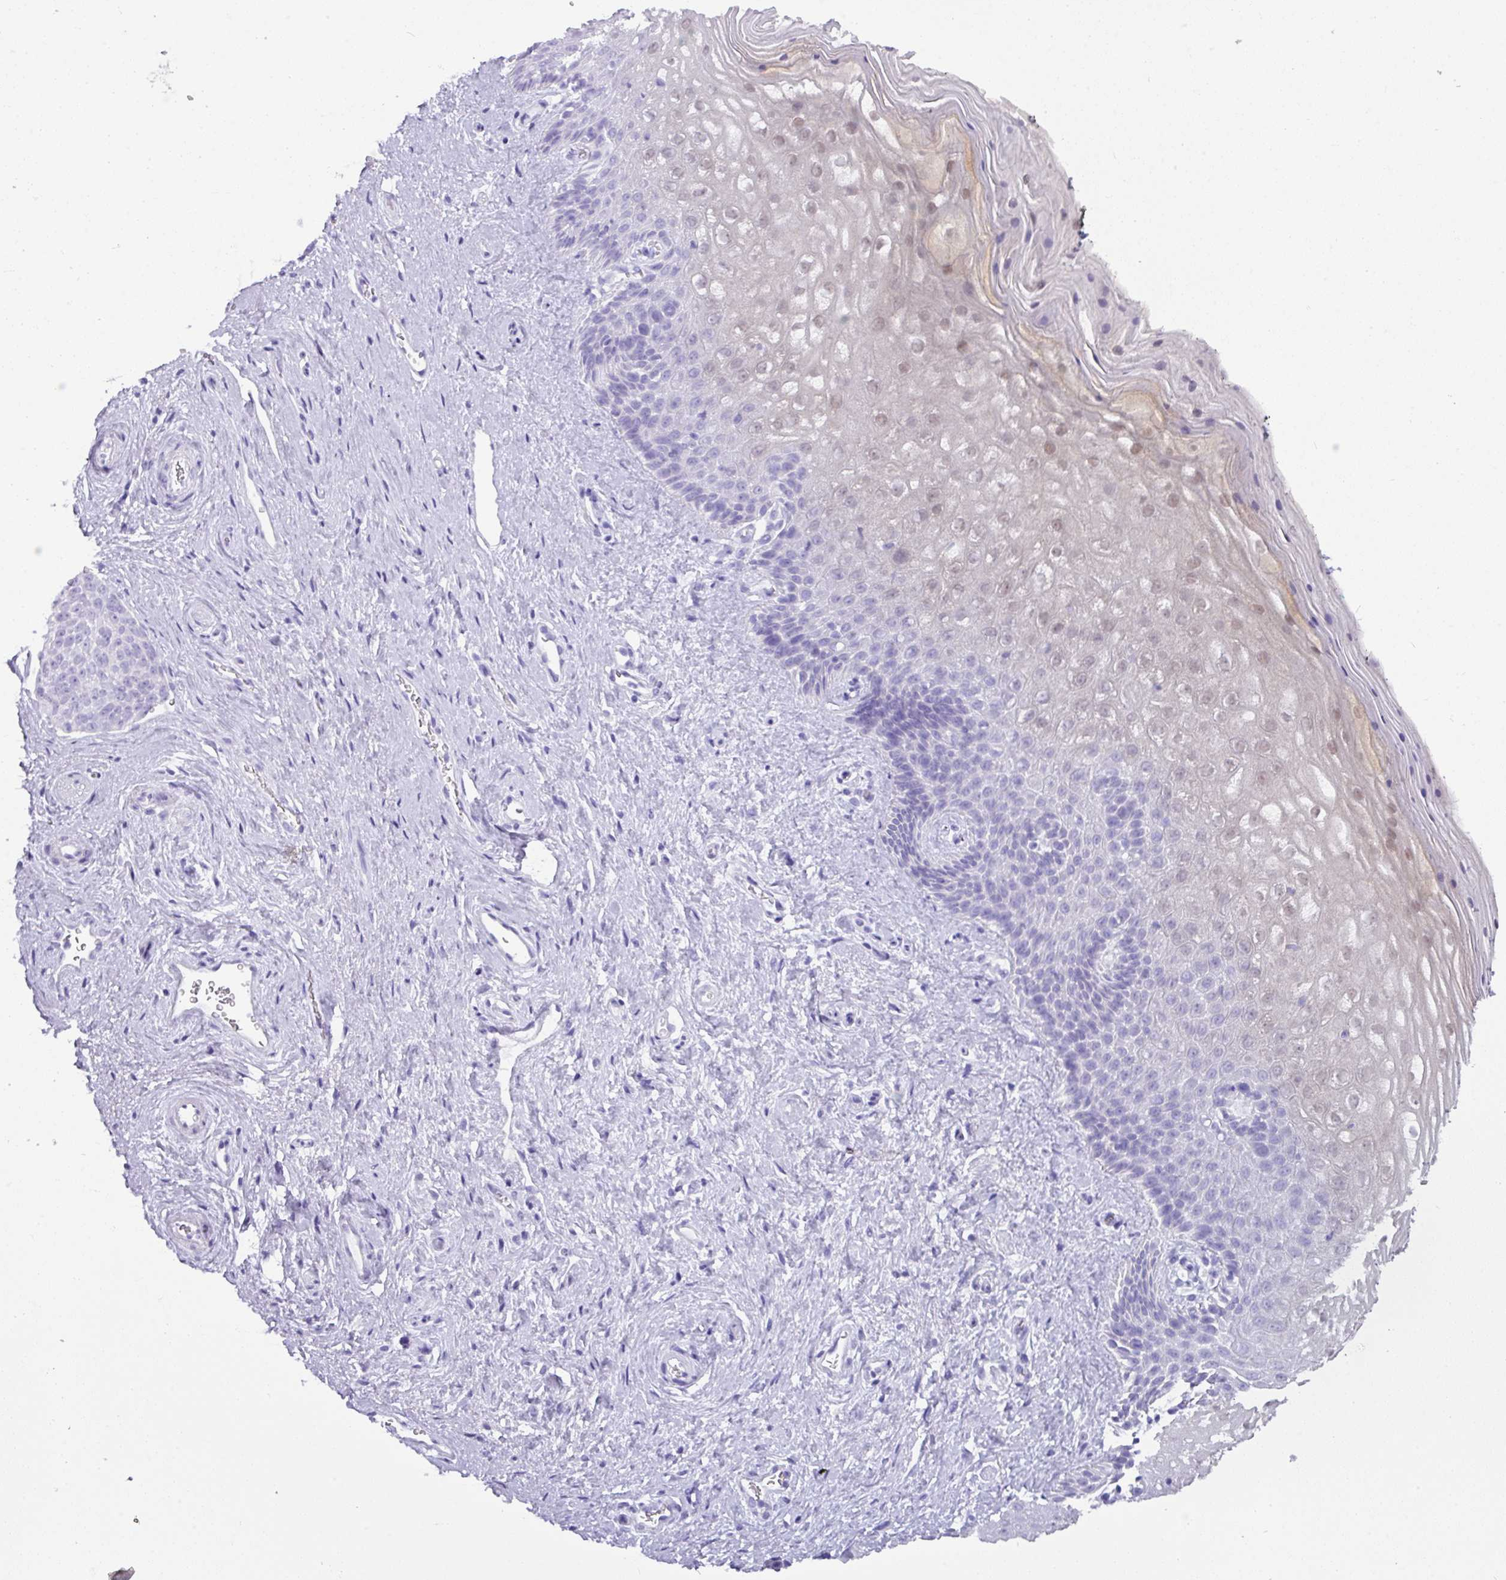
{"staining": {"intensity": "weak", "quantity": "25%-75%", "location": "nuclear"}, "tissue": "vagina", "cell_type": "Squamous epithelial cells", "image_type": "normal", "snomed": [{"axis": "morphology", "description": "Normal tissue, NOS"}, {"axis": "topography", "description": "Vagina"}], "caption": "Immunohistochemistry (IHC) (DAB (3,3'-diaminobenzidine)) staining of unremarkable human vagina exhibits weak nuclear protein positivity in approximately 25%-75% of squamous epithelial cells. (brown staining indicates protein expression, while blue staining denotes nuclei).", "gene": "NCCRP1", "patient": {"sex": "female", "age": 47}}